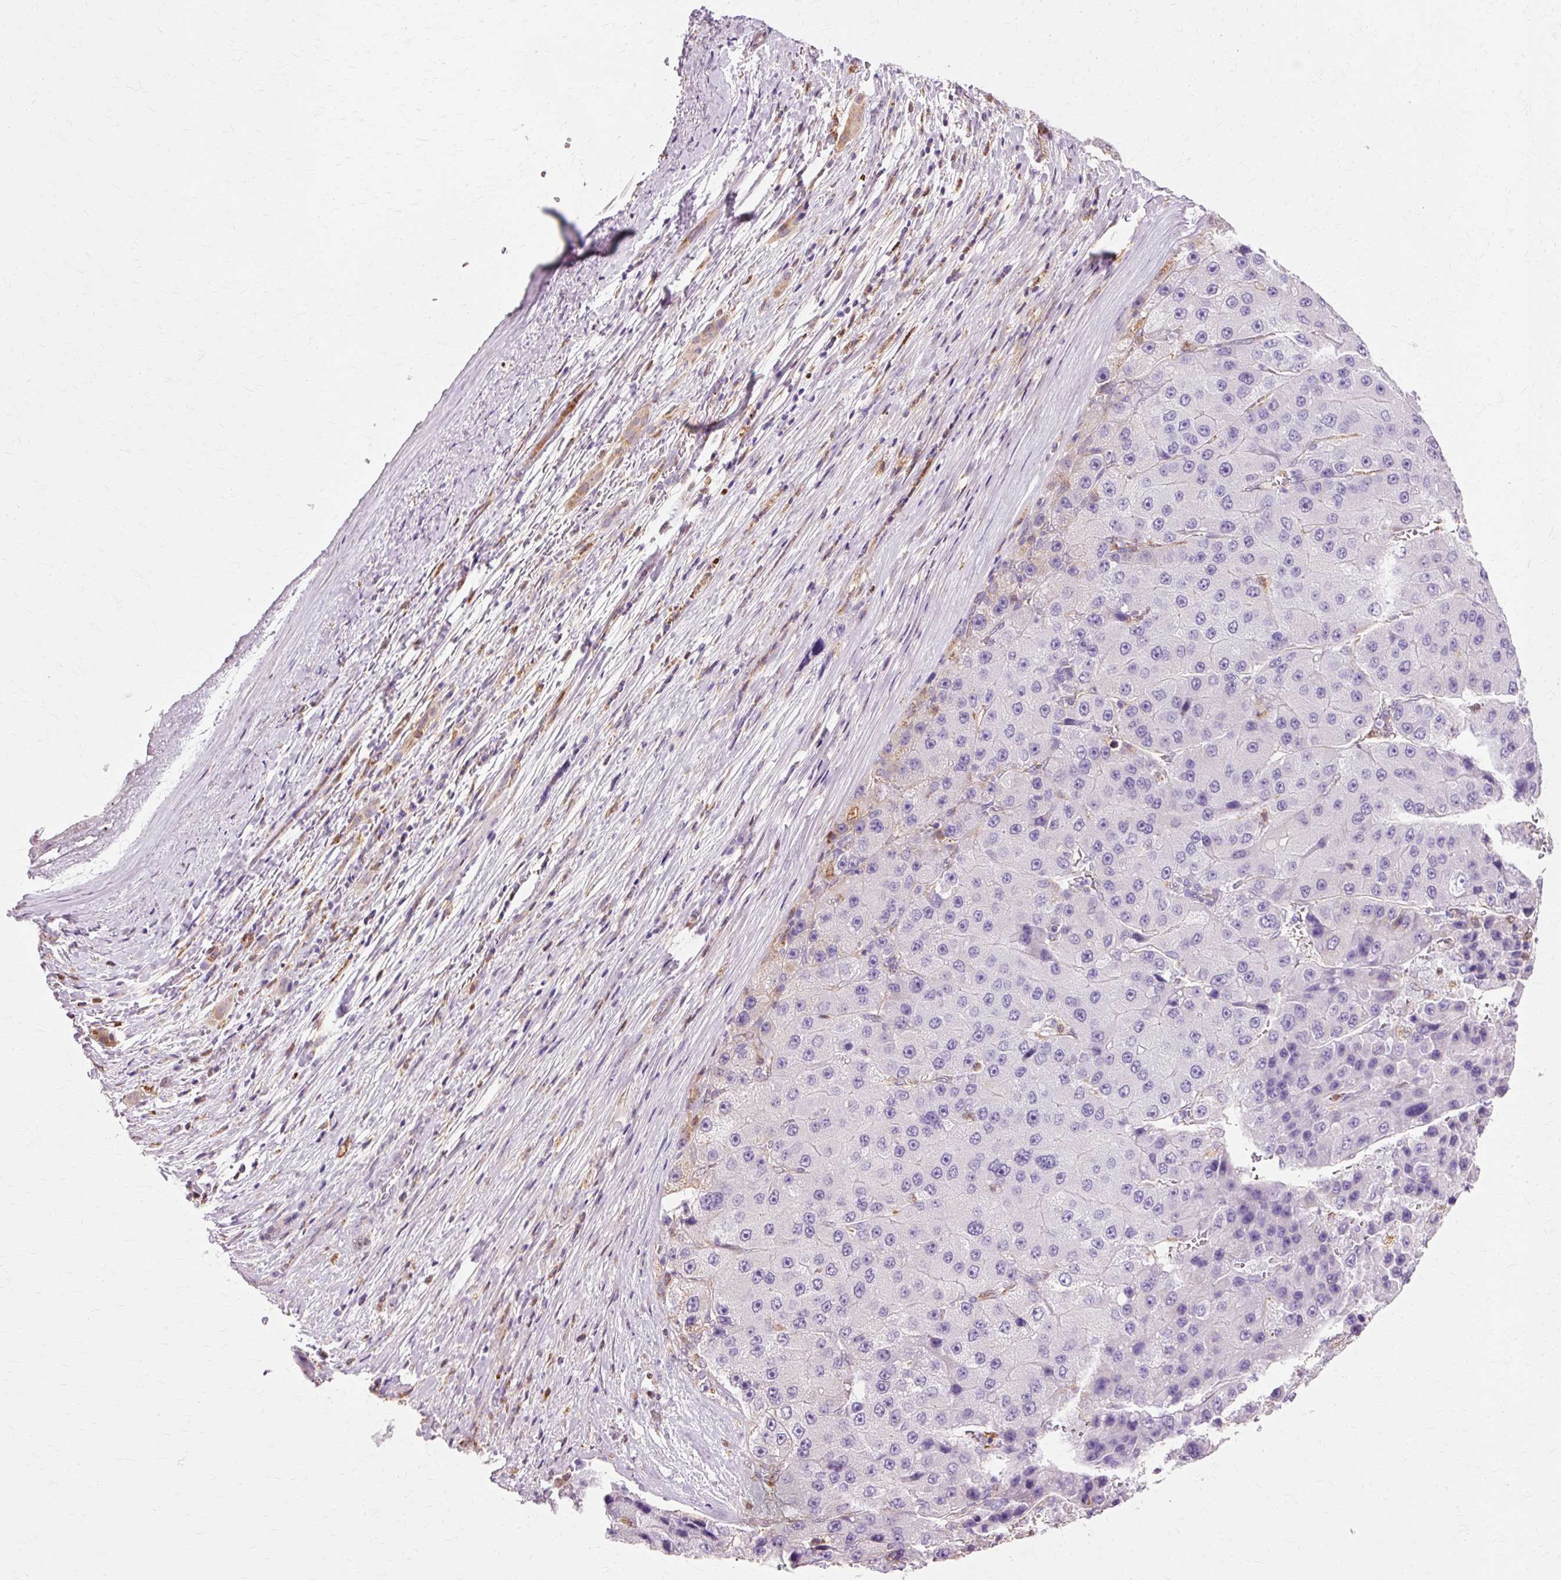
{"staining": {"intensity": "negative", "quantity": "none", "location": "none"}, "tissue": "liver cancer", "cell_type": "Tumor cells", "image_type": "cancer", "snomed": [{"axis": "morphology", "description": "Carcinoma, Hepatocellular, NOS"}, {"axis": "topography", "description": "Liver"}], "caption": "Immunohistochemistry of human hepatocellular carcinoma (liver) reveals no positivity in tumor cells.", "gene": "GPX1", "patient": {"sex": "female", "age": 73}}